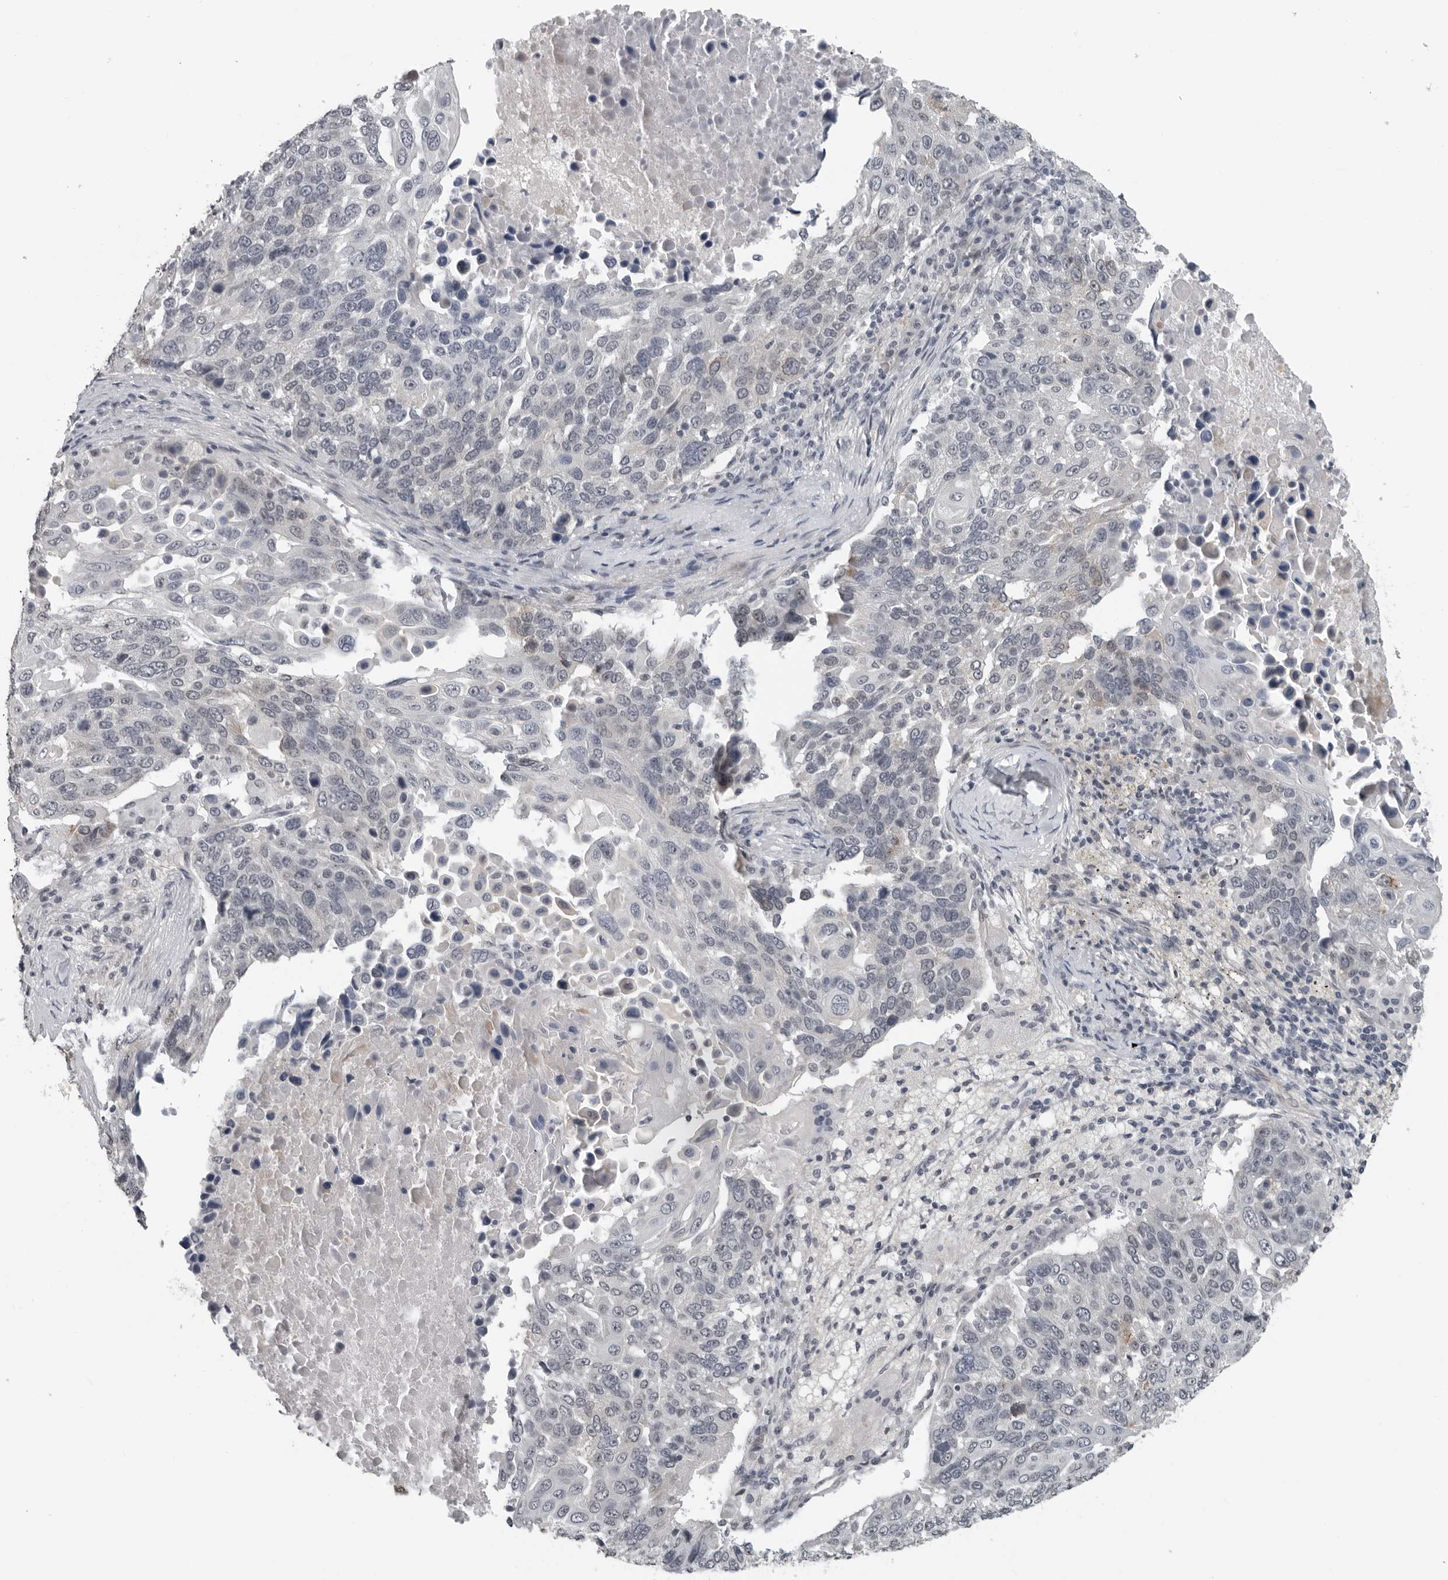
{"staining": {"intensity": "negative", "quantity": "none", "location": "none"}, "tissue": "lung cancer", "cell_type": "Tumor cells", "image_type": "cancer", "snomed": [{"axis": "morphology", "description": "Squamous cell carcinoma, NOS"}, {"axis": "topography", "description": "Lung"}], "caption": "IHC of human lung squamous cell carcinoma exhibits no positivity in tumor cells.", "gene": "PRRX2", "patient": {"sex": "male", "age": 66}}